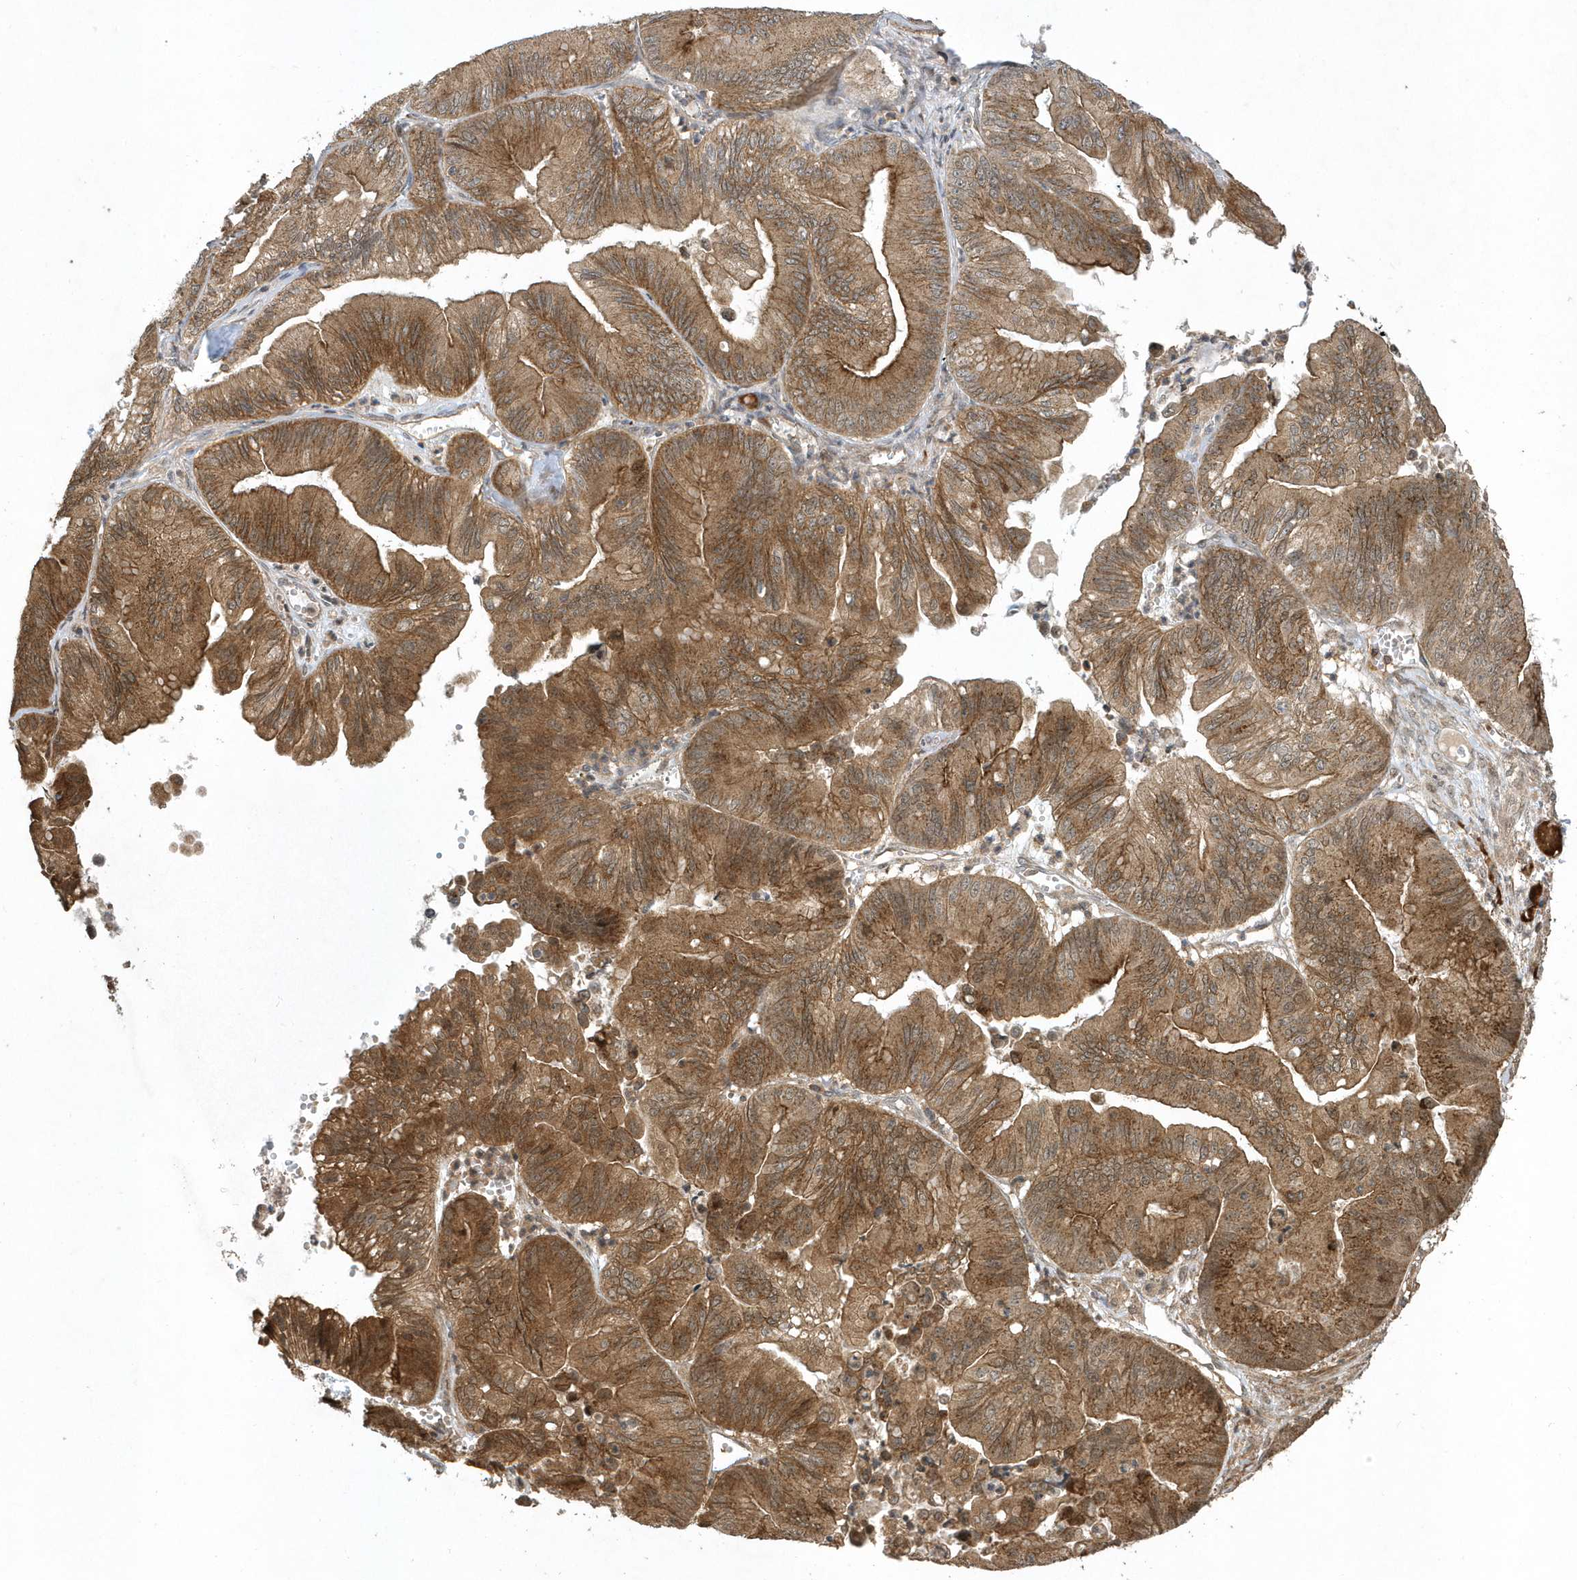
{"staining": {"intensity": "moderate", "quantity": ">75%", "location": "cytoplasmic/membranous"}, "tissue": "ovarian cancer", "cell_type": "Tumor cells", "image_type": "cancer", "snomed": [{"axis": "morphology", "description": "Cystadenocarcinoma, mucinous, NOS"}, {"axis": "topography", "description": "Ovary"}], "caption": "Immunohistochemical staining of human ovarian cancer (mucinous cystadenocarcinoma) shows medium levels of moderate cytoplasmic/membranous protein expression in about >75% of tumor cells.", "gene": "STAMBP", "patient": {"sex": "female", "age": 71}}